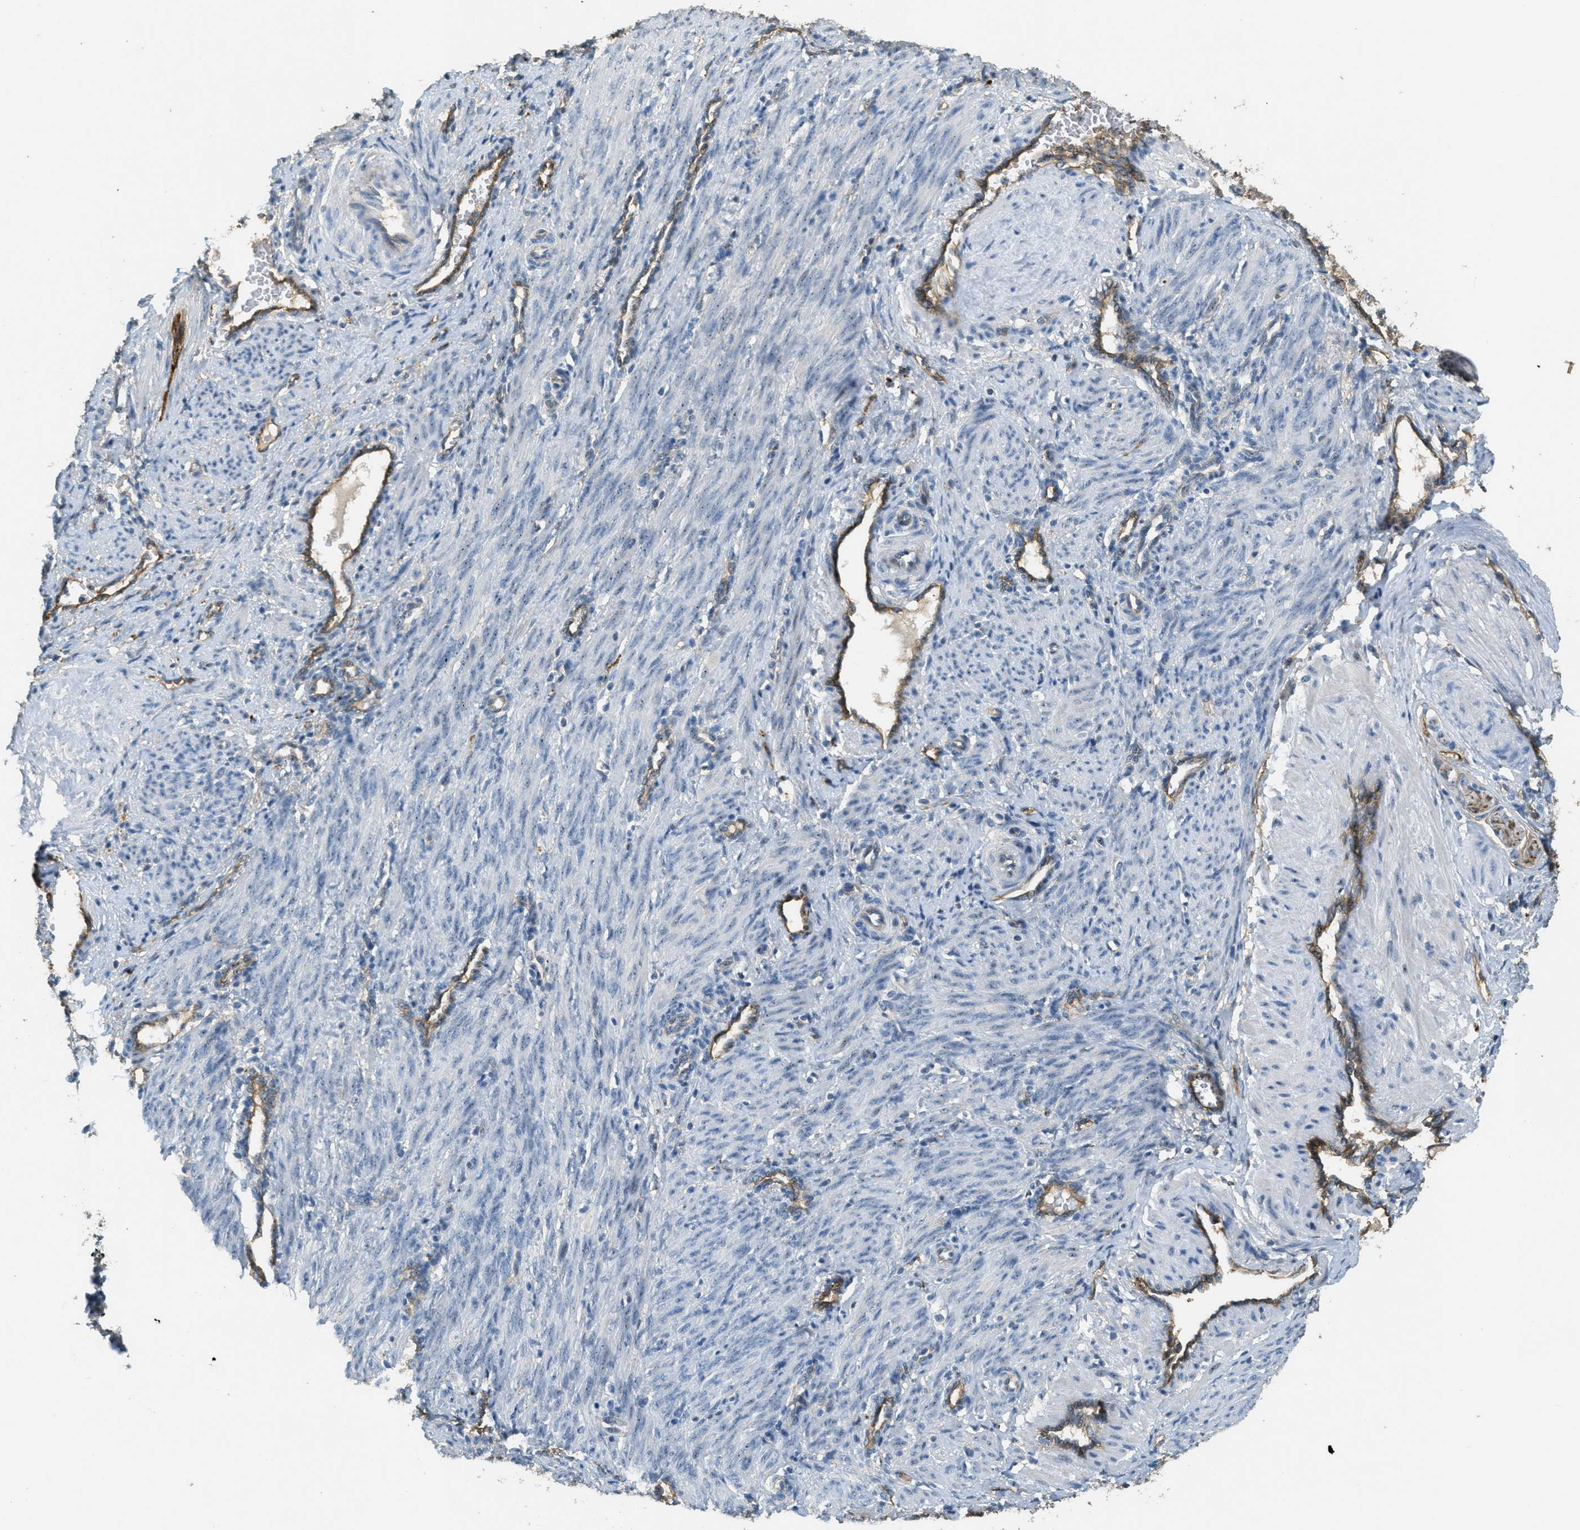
{"staining": {"intensity": "negative", "quantity": "none", "location": "none"}, "tissue": "smooth muscle", "cell_type": "Smooth muscle cells", "image_type": "normal", "snomed": [{"axis": "morphology", "description": "Normal tissue, NOS"}, {"axis": "topography", "description": "Endometrium"}], "caption": "Immunohistochemistry photomicrograph of benign human smooth muscle stained for a protein (brown), which displays no expression in smooth muscle cells.", "gene": "OSMR", "patient": {"sex": "female", "age": 33}}